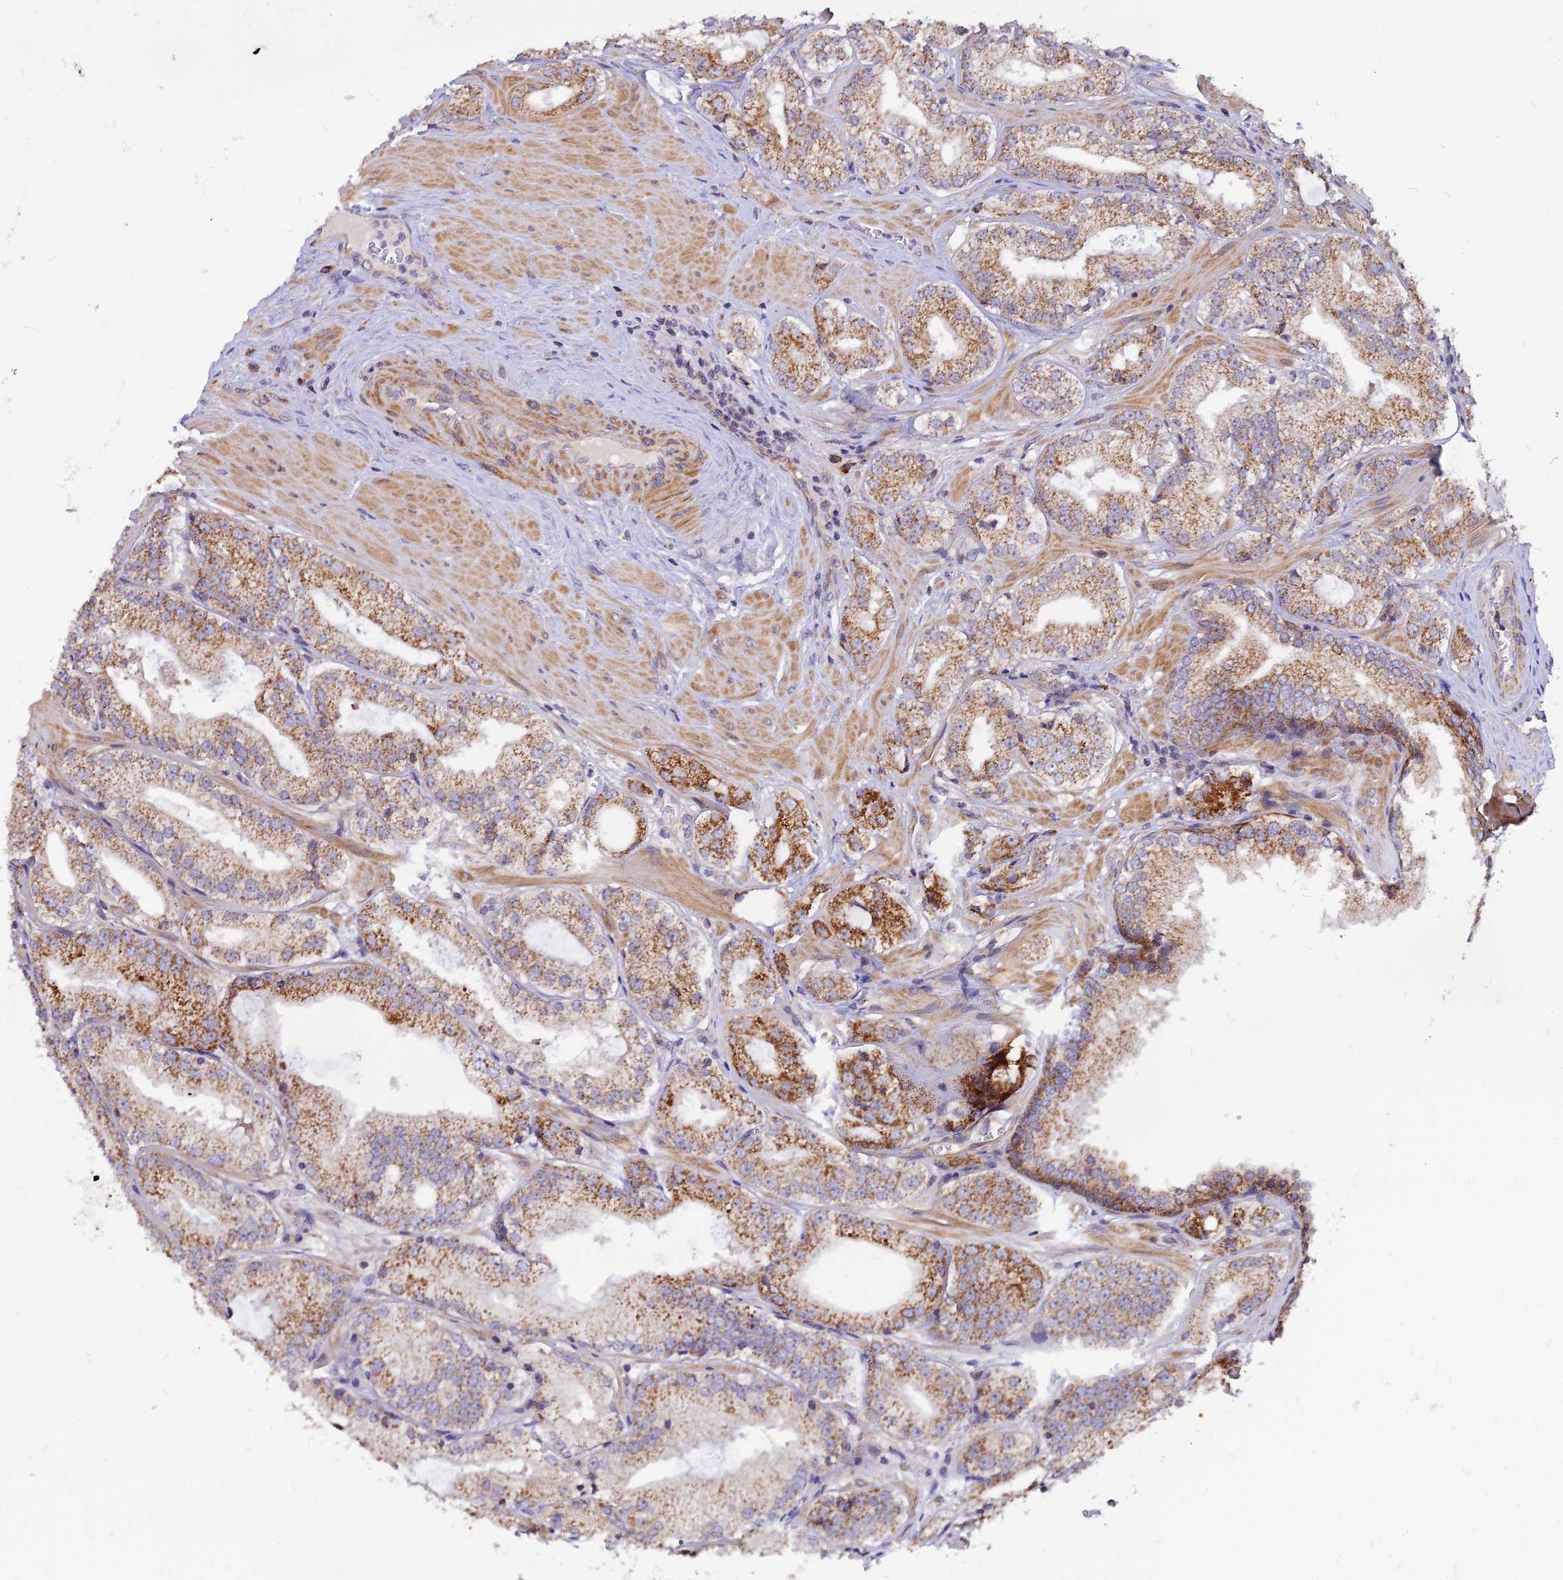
{"staining": {"intensity": "strong", "quantity": "25%-75%", "location": "cytoplasmic/membranous"}, "tissue": "prostate cancer", "cell_type": "Tumor cells", "image_type": "cancer", "snomed": [{"axis": "morphology", "description": "Adenocarcinoma, Low grade"}, {"axis": "topography", "description": "Prostate"}], "caption": "An image of human adenocarcinoma (low-grade) (prostate) stained for a protein reveals strong cytoplasmic/membranous brown staining in tumor cells.", "gene": "ECI1", "patient": {"sex": "male", "age": 60}}